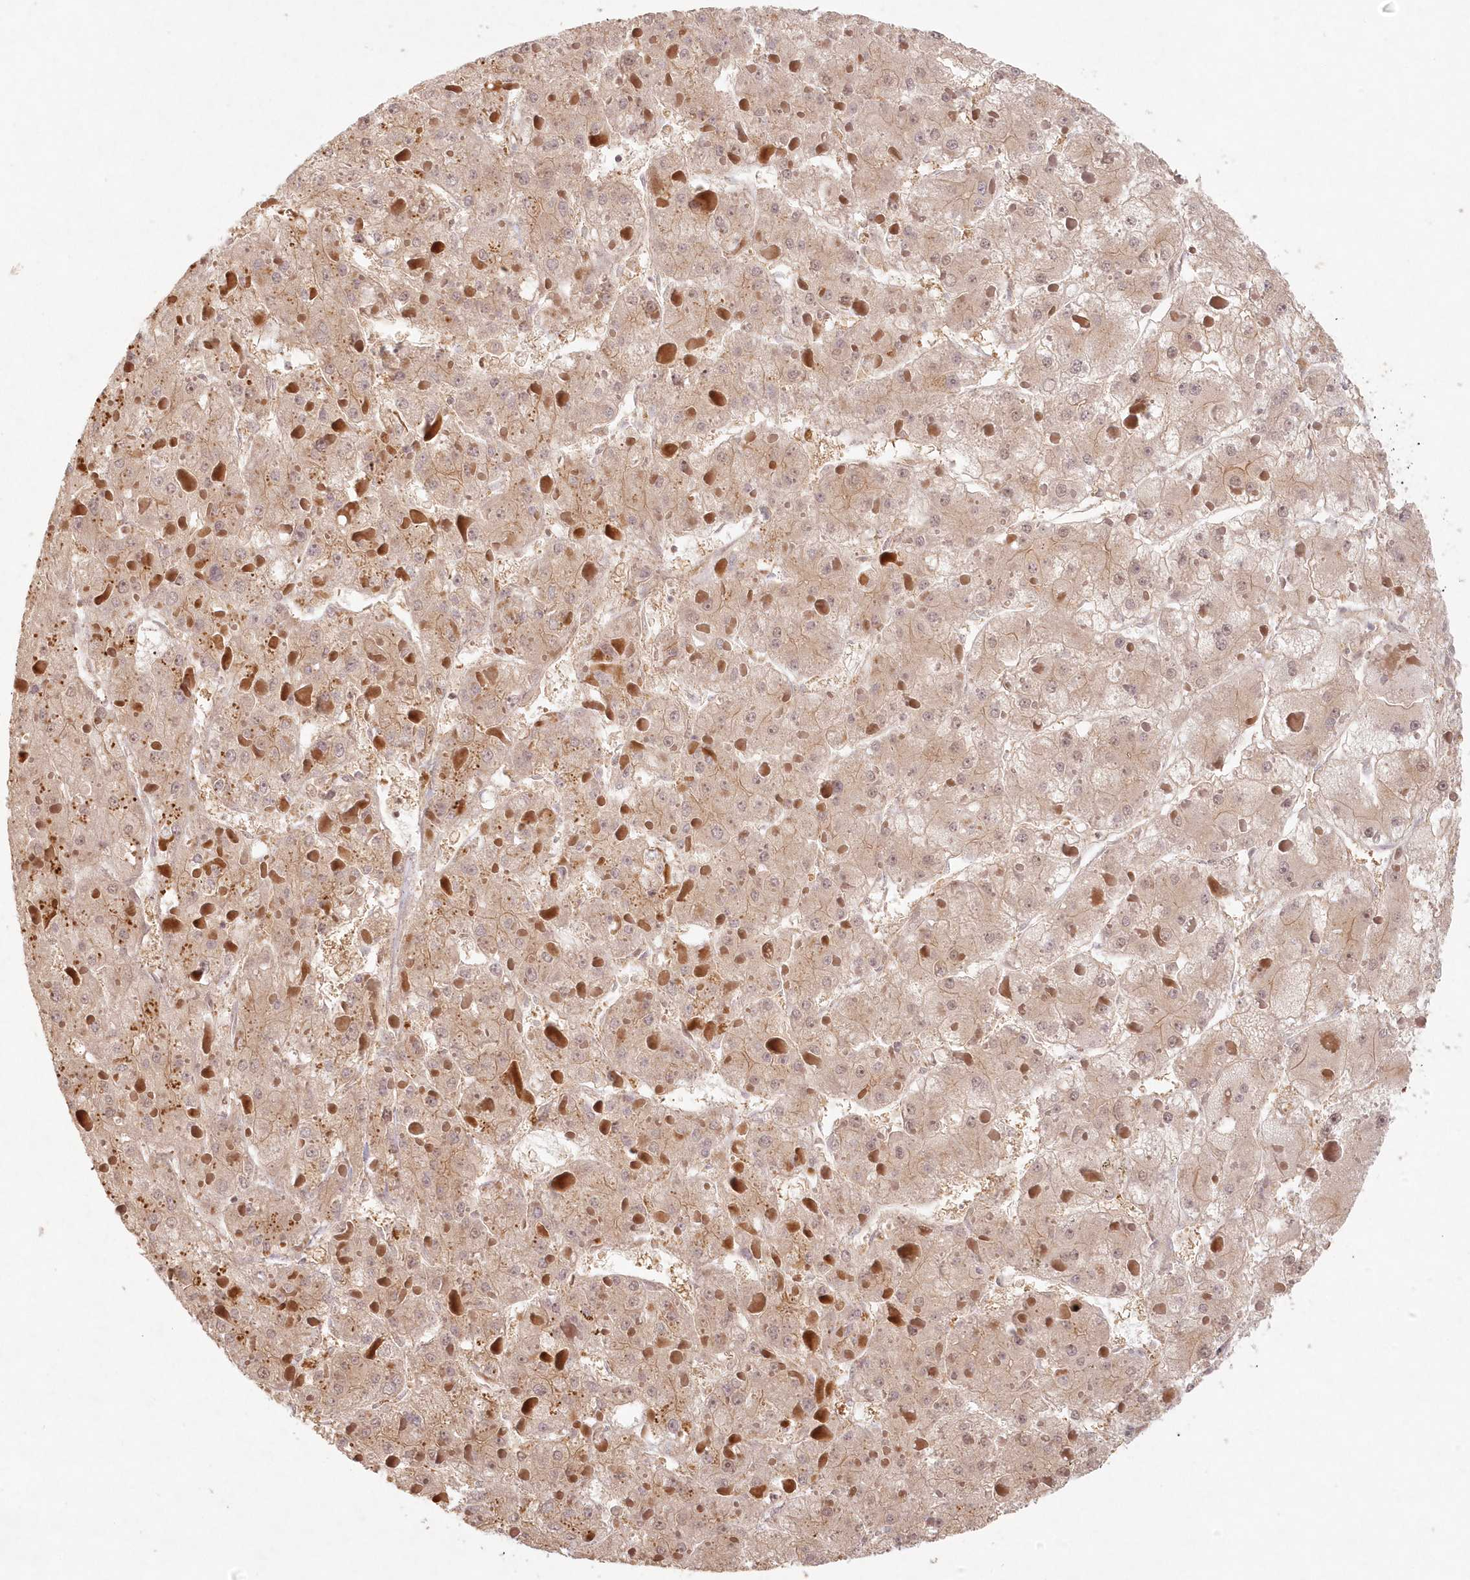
{"staining": {"intensity": "weak", "quantity": ">75%", "location": "cytoplasmic/membranous"}, "tissue": "liver cancer", "cell_type": "Tumor cells", "image_type": "cancer", "snomed": [{"axis": "morphology", "description": "Carcinoma, Hepatocellular, NOS"}, {"axis": "topography", "description": "Liver"}], "caption": "Immunohistochemistry staining of liver cancer, which exhibits low levels of weak cytoplasmic/membranous expression in approximately >75% of tumor cells indicating weak cytoplasmic/membranous protein staining. The staining was performed using DAB (3,3'-diaminobenzidine) (brown) for protein detection and nuclei were counterstained in hematoxylin (blue).", "gene": "KIAA0232", "patient": {"sex": "female", "age": 73}}